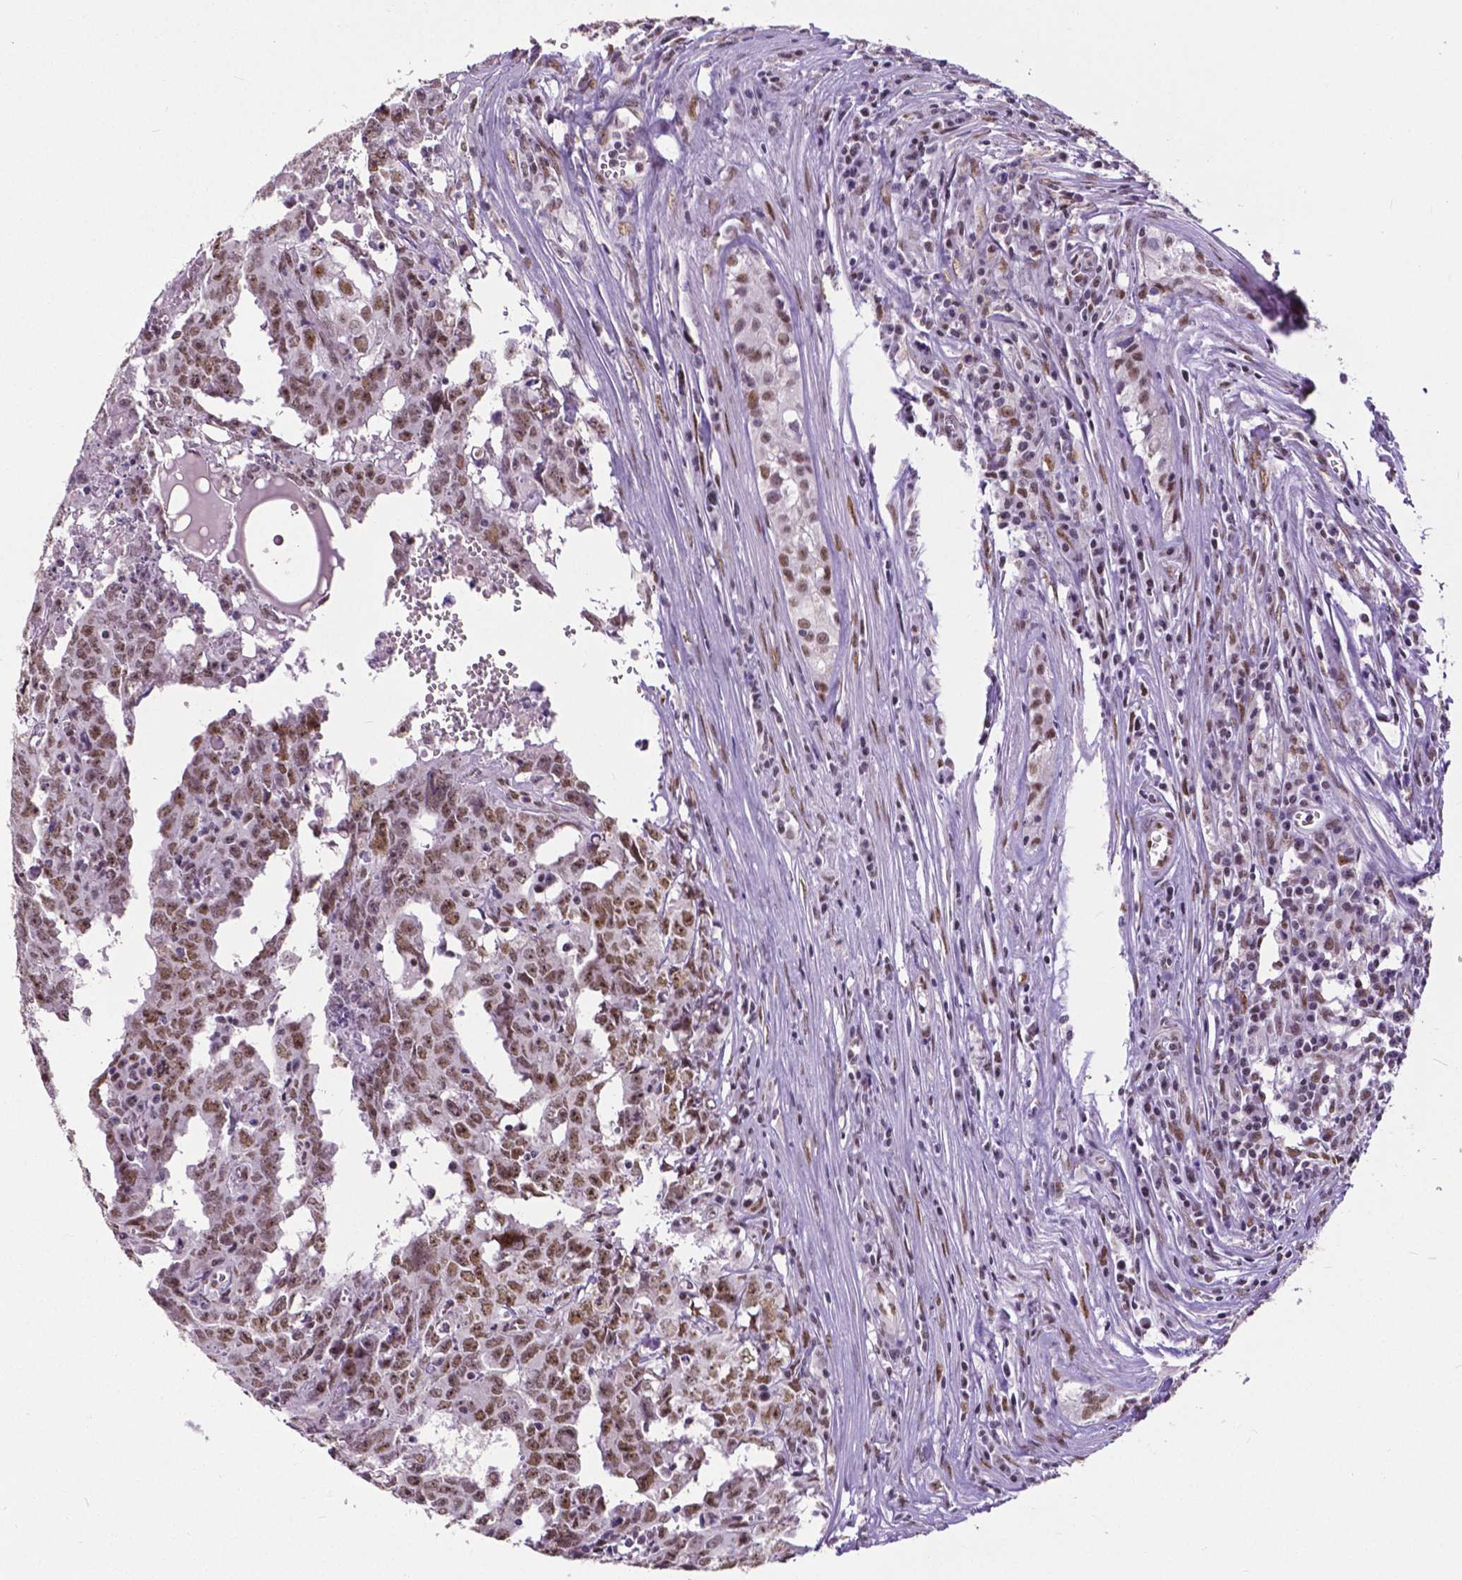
{"staining": {"intensity": "moderate", "quantity": ">75%", "location": "nuclear"}, "tissue": "testis cancer", "cell_type": "Tumor cells", "image_type": "cancer", "snomed": [{"axis": "morphology", "description": "Carcinoma, Embryonal, NOS"}, {"axis": "topography", "description": "Testis"}], "caption": "Human testis cancer (embryonal carcinoma) stained with a brown dye demonstrates moderate nuclear positive staining in about >75% of tumor cells.", "gene": "ATRX", "patient": {"sex": "male", "age": 22}}